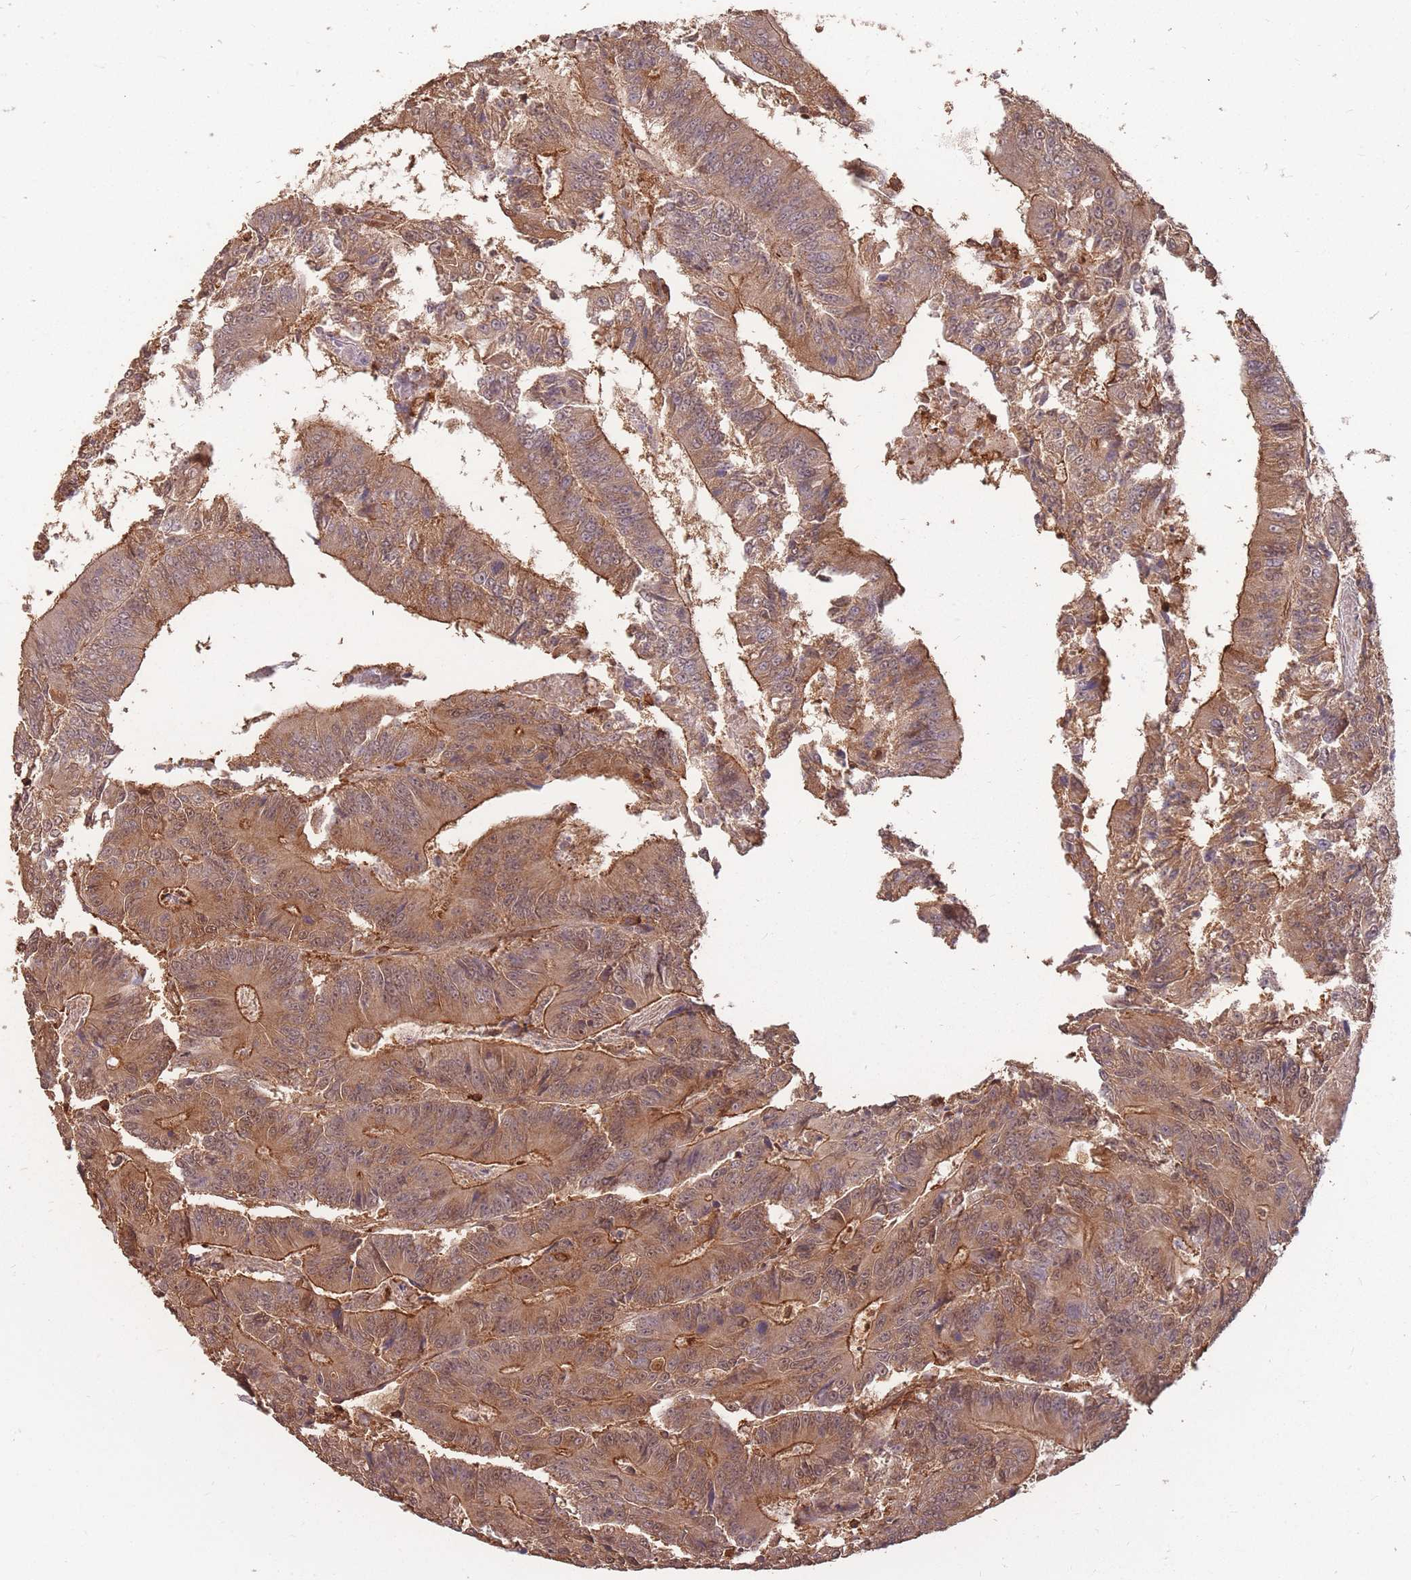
{"staining": {"intensity": "moderate", "quantity": ">75%", "location": "cytoplasmic/membranous,nuclear"}, "tissue": "colorectal cancer", "cell_type": "Tumor cells", "image_type": "cancer", "snomed": [{"axis": "morphology", "description": "Adenocarcinoma, NOS"}, {"axis": "topography", "description": "Colon"}], "caption": "Colorectal adenocarcinoma stained with a protein marker demonstrates moderate staining in tumor cells.", "gene": "PLS3", "patient": {"sex": "male", "age": 83}}